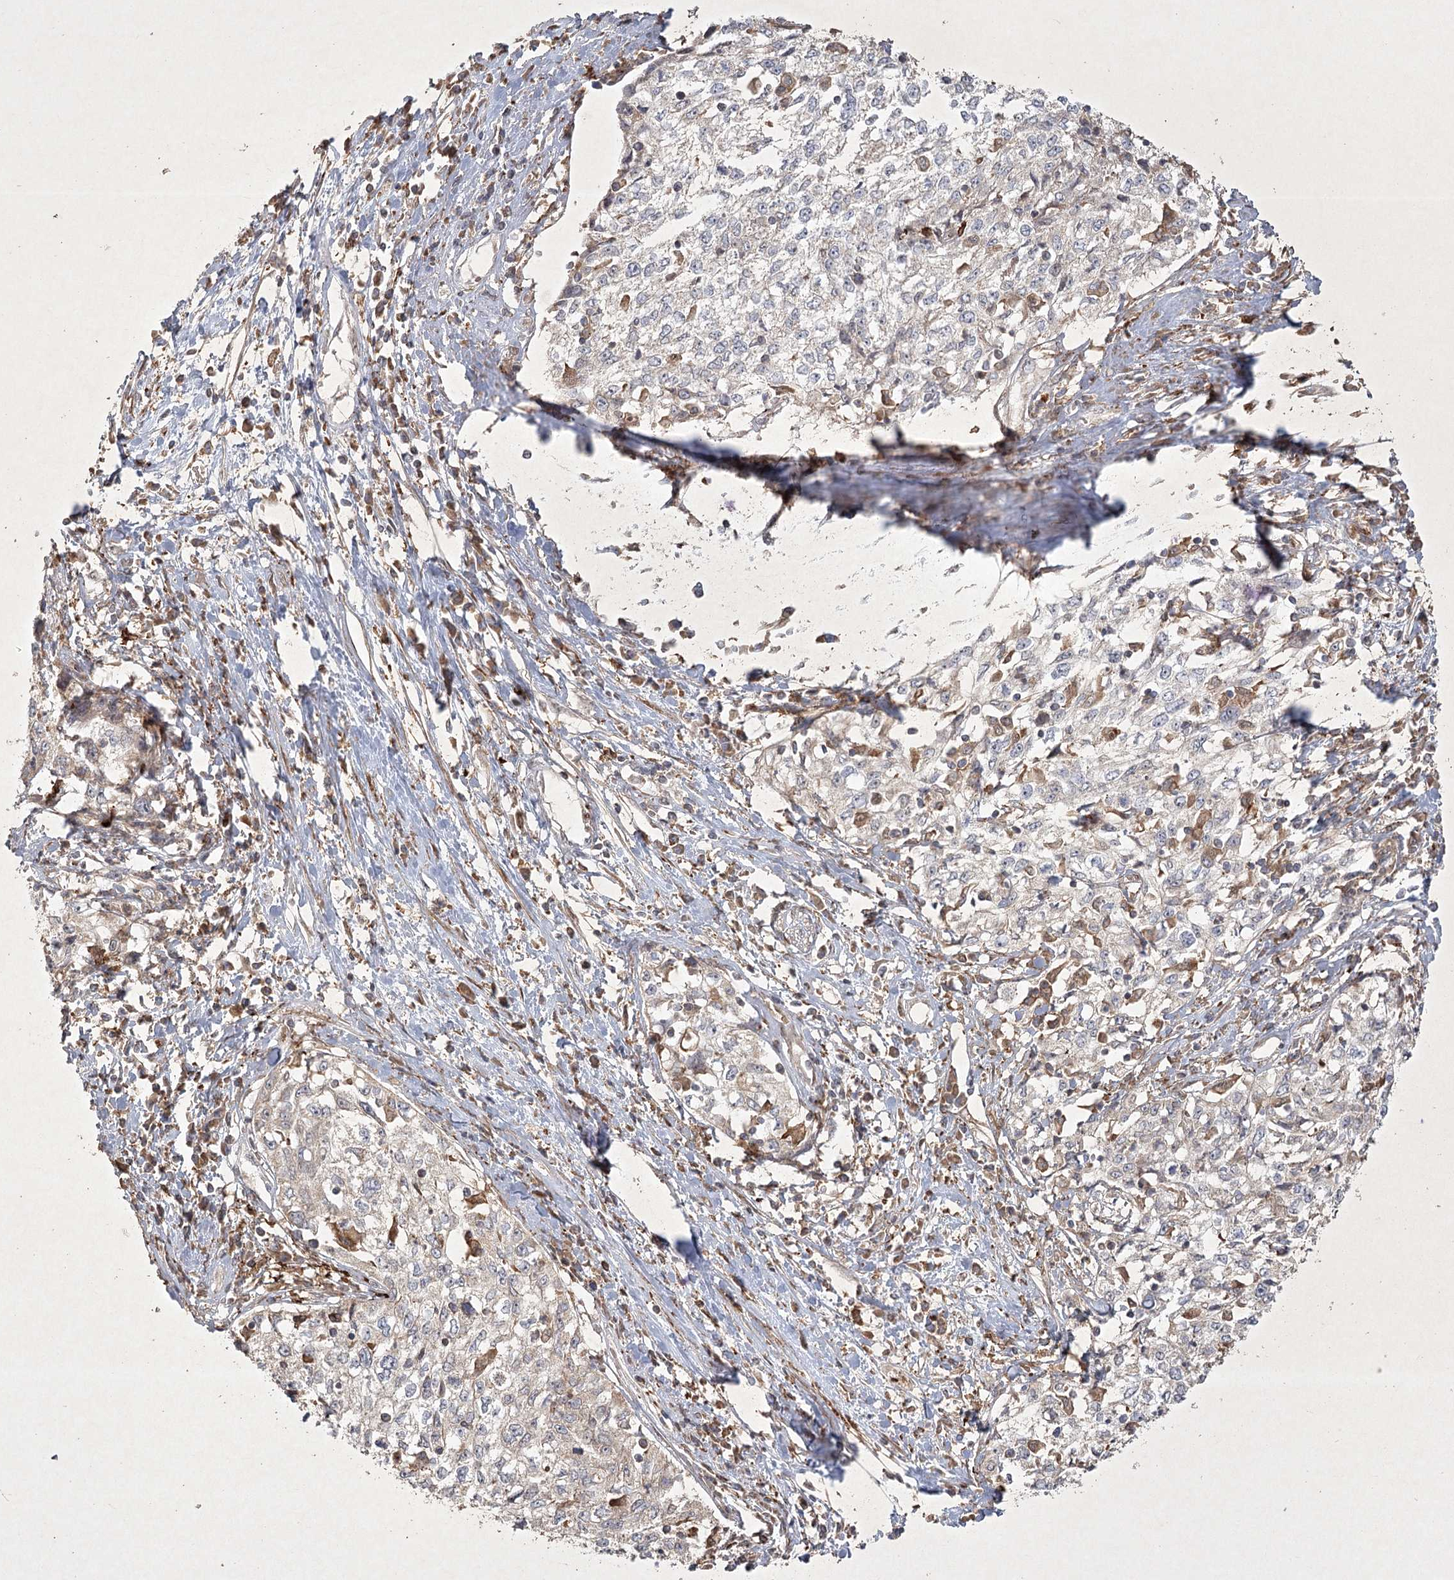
{"staining": {"intensity": "weak", "quantity": "<25%", "location": "cytoplasmic/membranous"}, "tissue": "cervical cancer", "cell_type": "Tumor cells", "image_type": "cancer", "snomed": [{"axis": "morphology", "description": "Squamous cell carcinoma, NOS"}, {"axis": "topography", "description": "Cervix"}], "caption": "This is an IHC histopathology image of human cervical cancer. There is no expression in tumor cells.", "gene": "KBTBD4", "patient": {"sex": "female", "age": 57}}